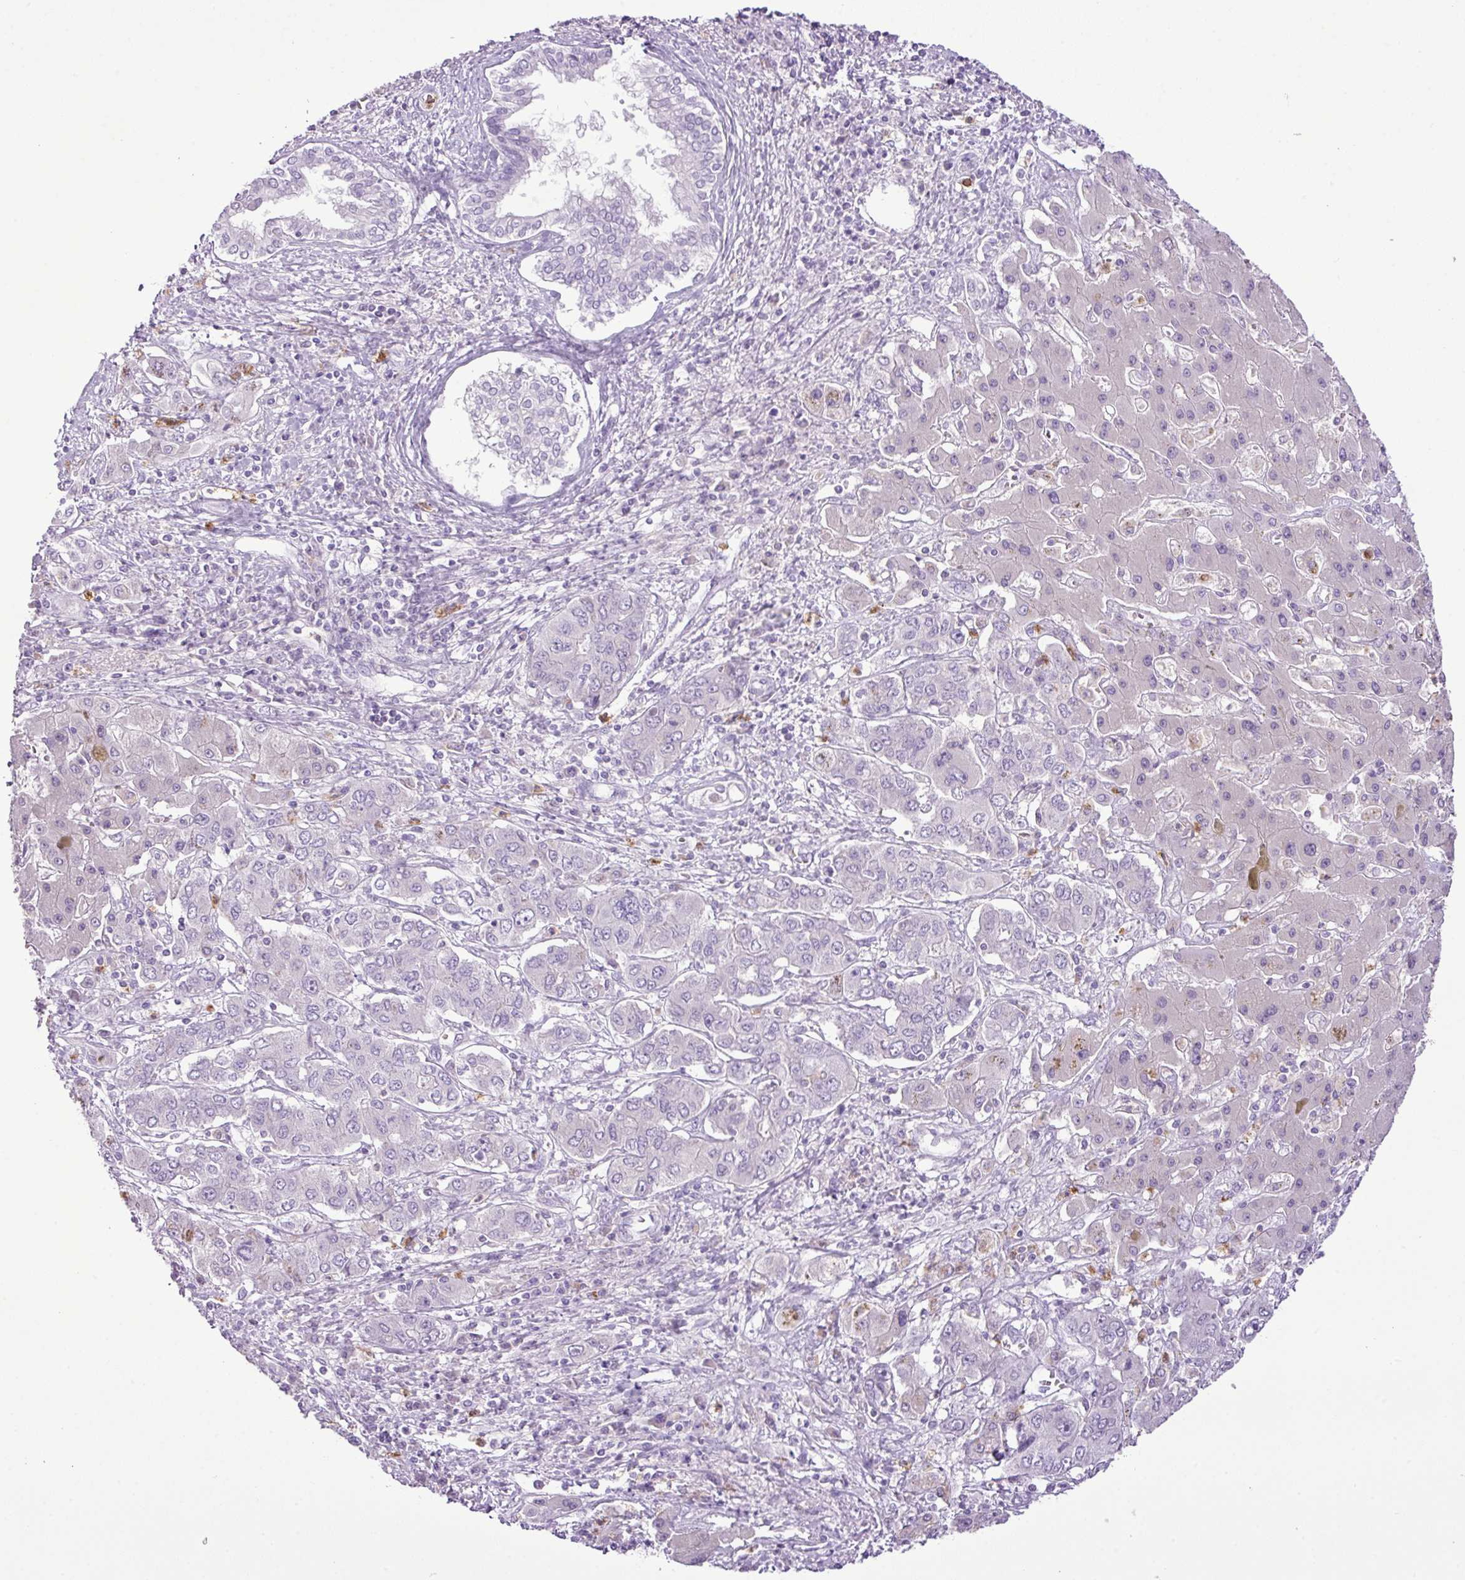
{"staining": {"intensity": "negative", "quantity": "none", "location": "none"}, "tissue": "liver cancer", "cell_type": "Tumor cells", "image_type": "cancer", "snomed": [{"axis": "morphology", "description": "Cholangiocarcinoma"}, {"axis": "topography", "description": "Liver"}], "caption": "Micrograph shows no significant protein staining in tumor cells of liver cancer (cholangiocarcinoma). (DAB (3,3'-diaminobenzidine) IHC visualized using brightfield microscopy, high magnification).", "gene": "HTR3E", "patient": {"sex": "male", "age": 67}}